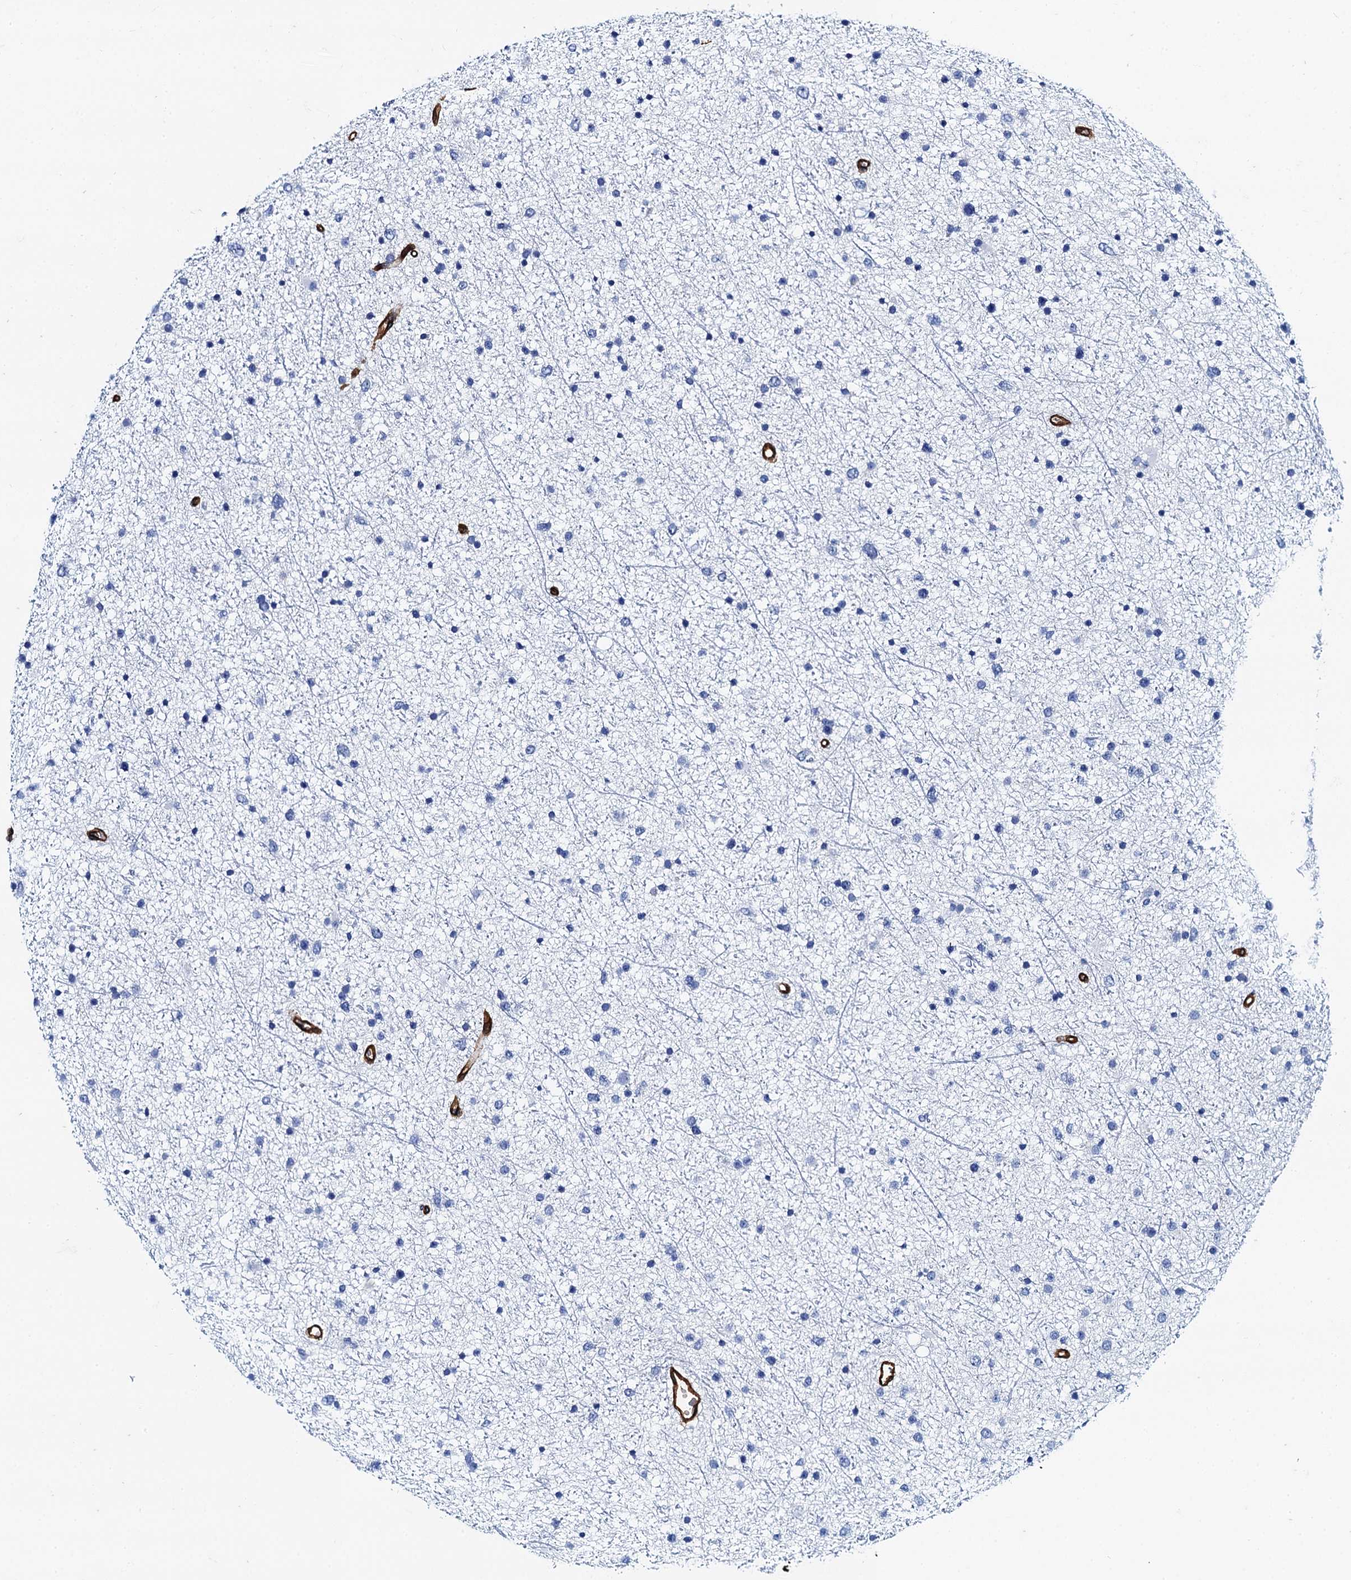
{"staining": {"intensity": "negative", "quantity": "none", "location": "none"}, "tissue": "glioma", "cell_type": "Tumor cells", "image_type": "cancer", "snomed": [{"axis": "morphology", "description": "Glioma, malignant, Low grade"}, {"axis": "topography", "description": "Cerebral cortex"}], "caption": "Tumor cells are negative for protein expression in human glioma.", "gene": "CAVIN2", "patient": {"sex": "female", "age": 39}}